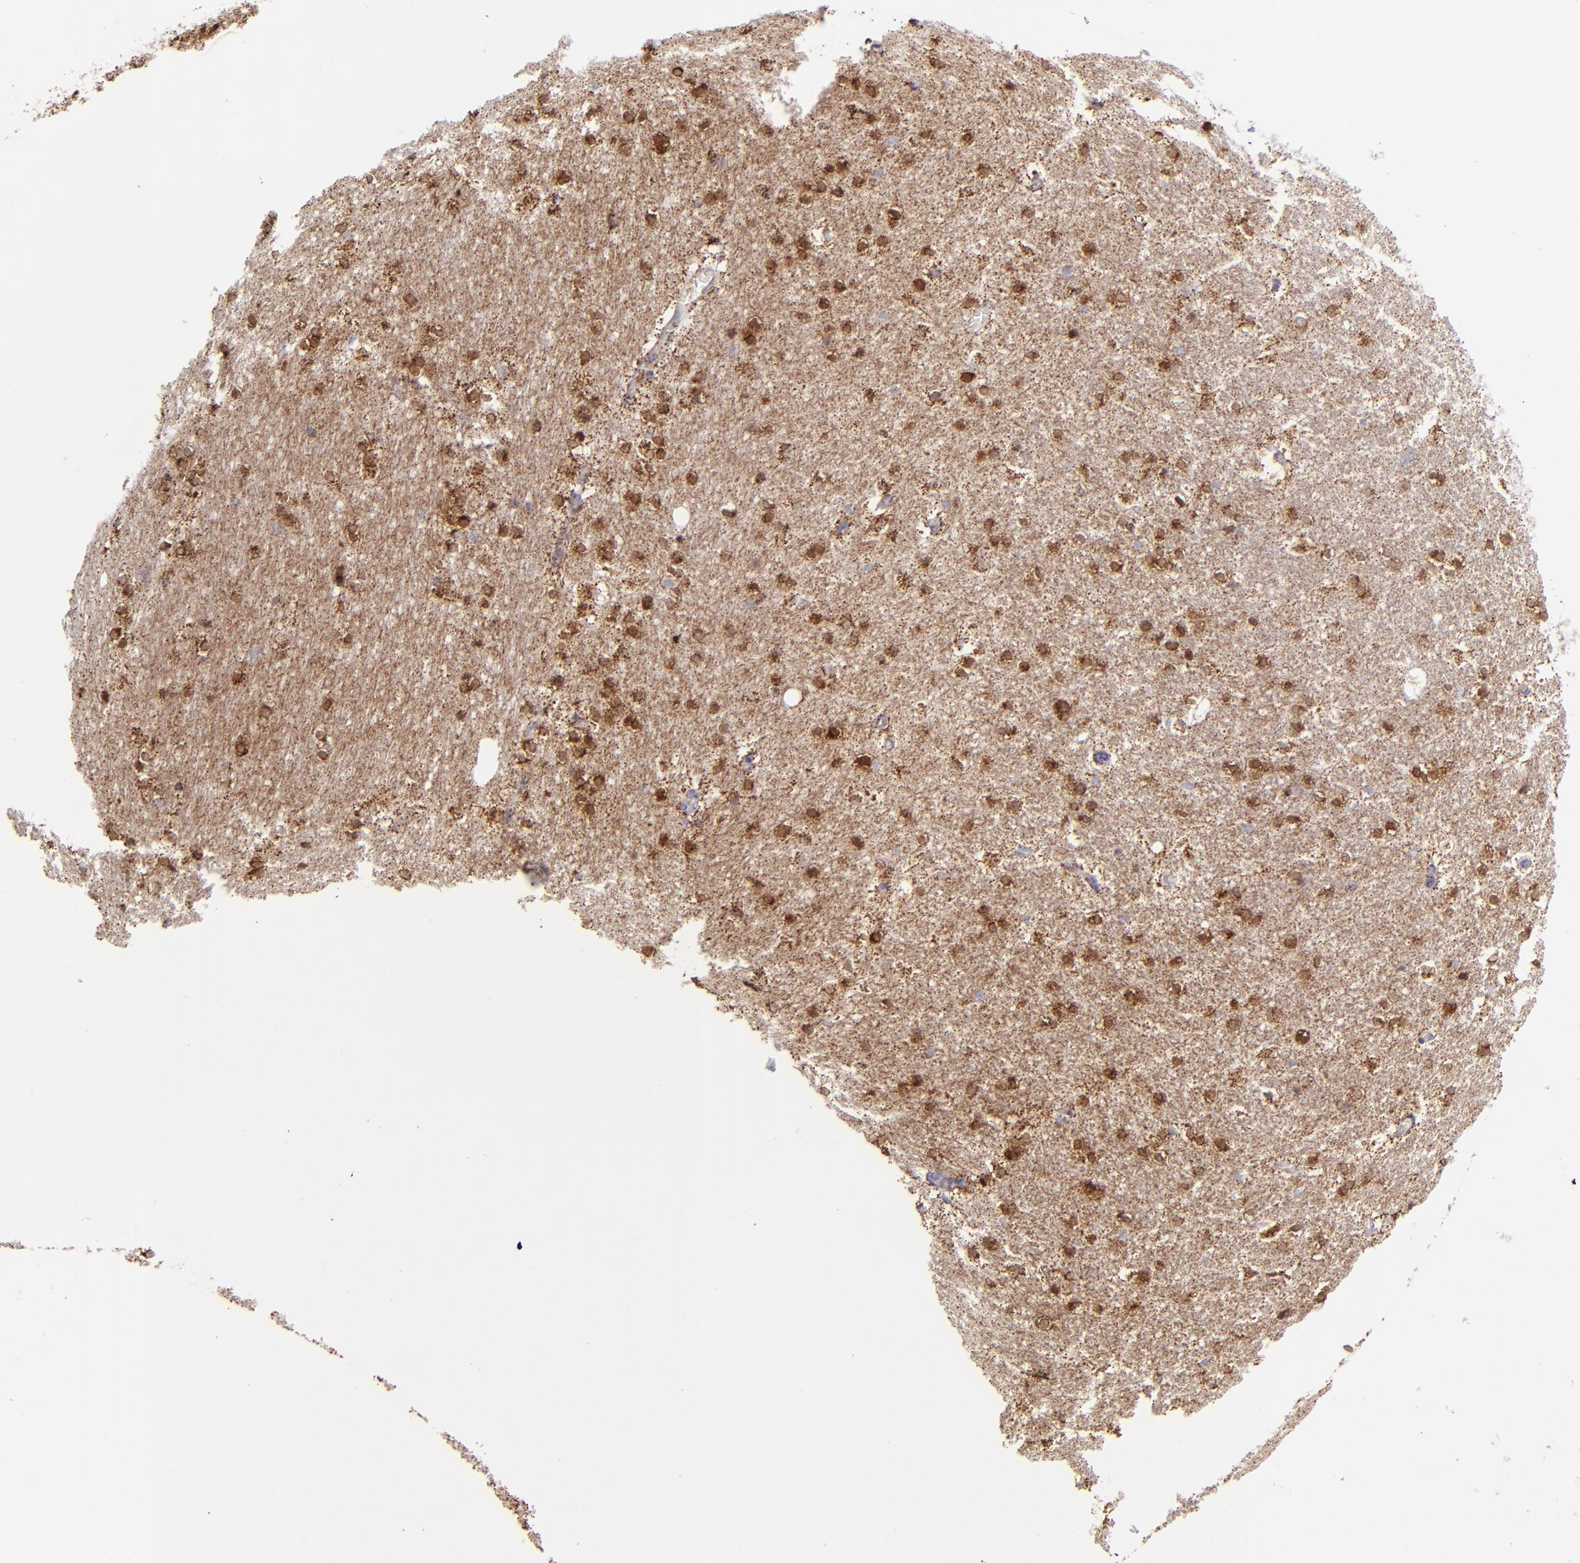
{"staining": {"intensity": "moderate", "quantity": "25%-75%", "location": "cytoplasmic/membranous"}, "tissue": "hippocampus", "cell_type": "Glial cells", "image_type": "normal", "snomed": [{"axis": "morphology", "description": "Normal tissue, NOS"}, {"axis": "topography", "description": "Hippocampus"}], "caption": "Glial cells show moderate cytoplasmic/membranous positivity in about 25%-75% of cells in normal hippocampus.", "gene": "SH2D4A", "patient": {"sex": "female", "age": 19}}